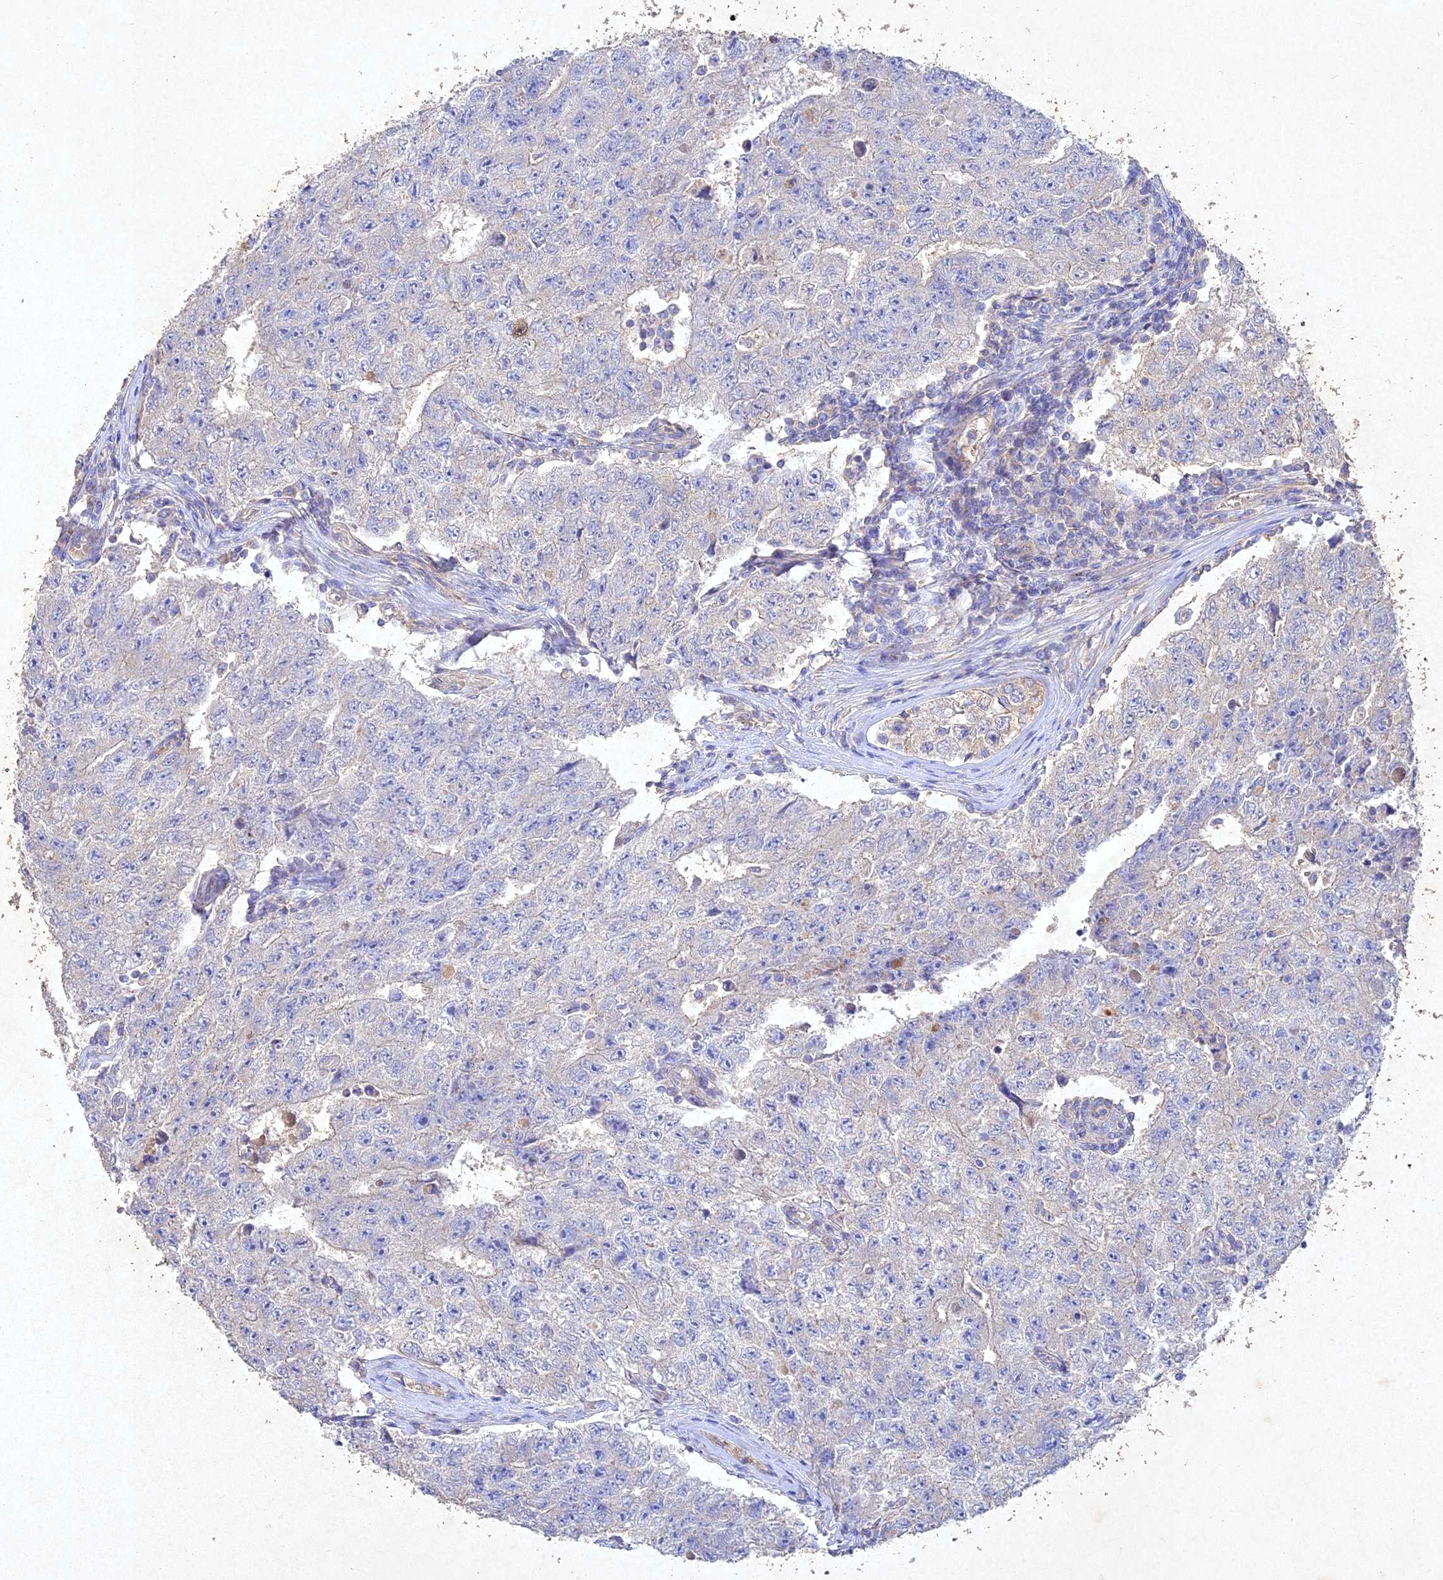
{"staining": {"intensity": "negative", "quantity": "none", "location": "none"}, "tissue": "testis cancer", "cell_type": "Tumor cells", "image_type": "cancer", "snomed": [{"axis": "morphology", "description": "Carcinoma, Embryonal, NOS"}, {"axis": "topography", "description": "Testis"}], "caption": "DAB immunohistochemical staining of human embryonal carcinoma (testis) displays no significant positivity in tumor cells. (DAB (3,3'-diaminobenzidine) immunohistochemistry (IHC), high magnification).", "gene": "NDUFV1", "patient": {"sex": "male", "age": 17}}